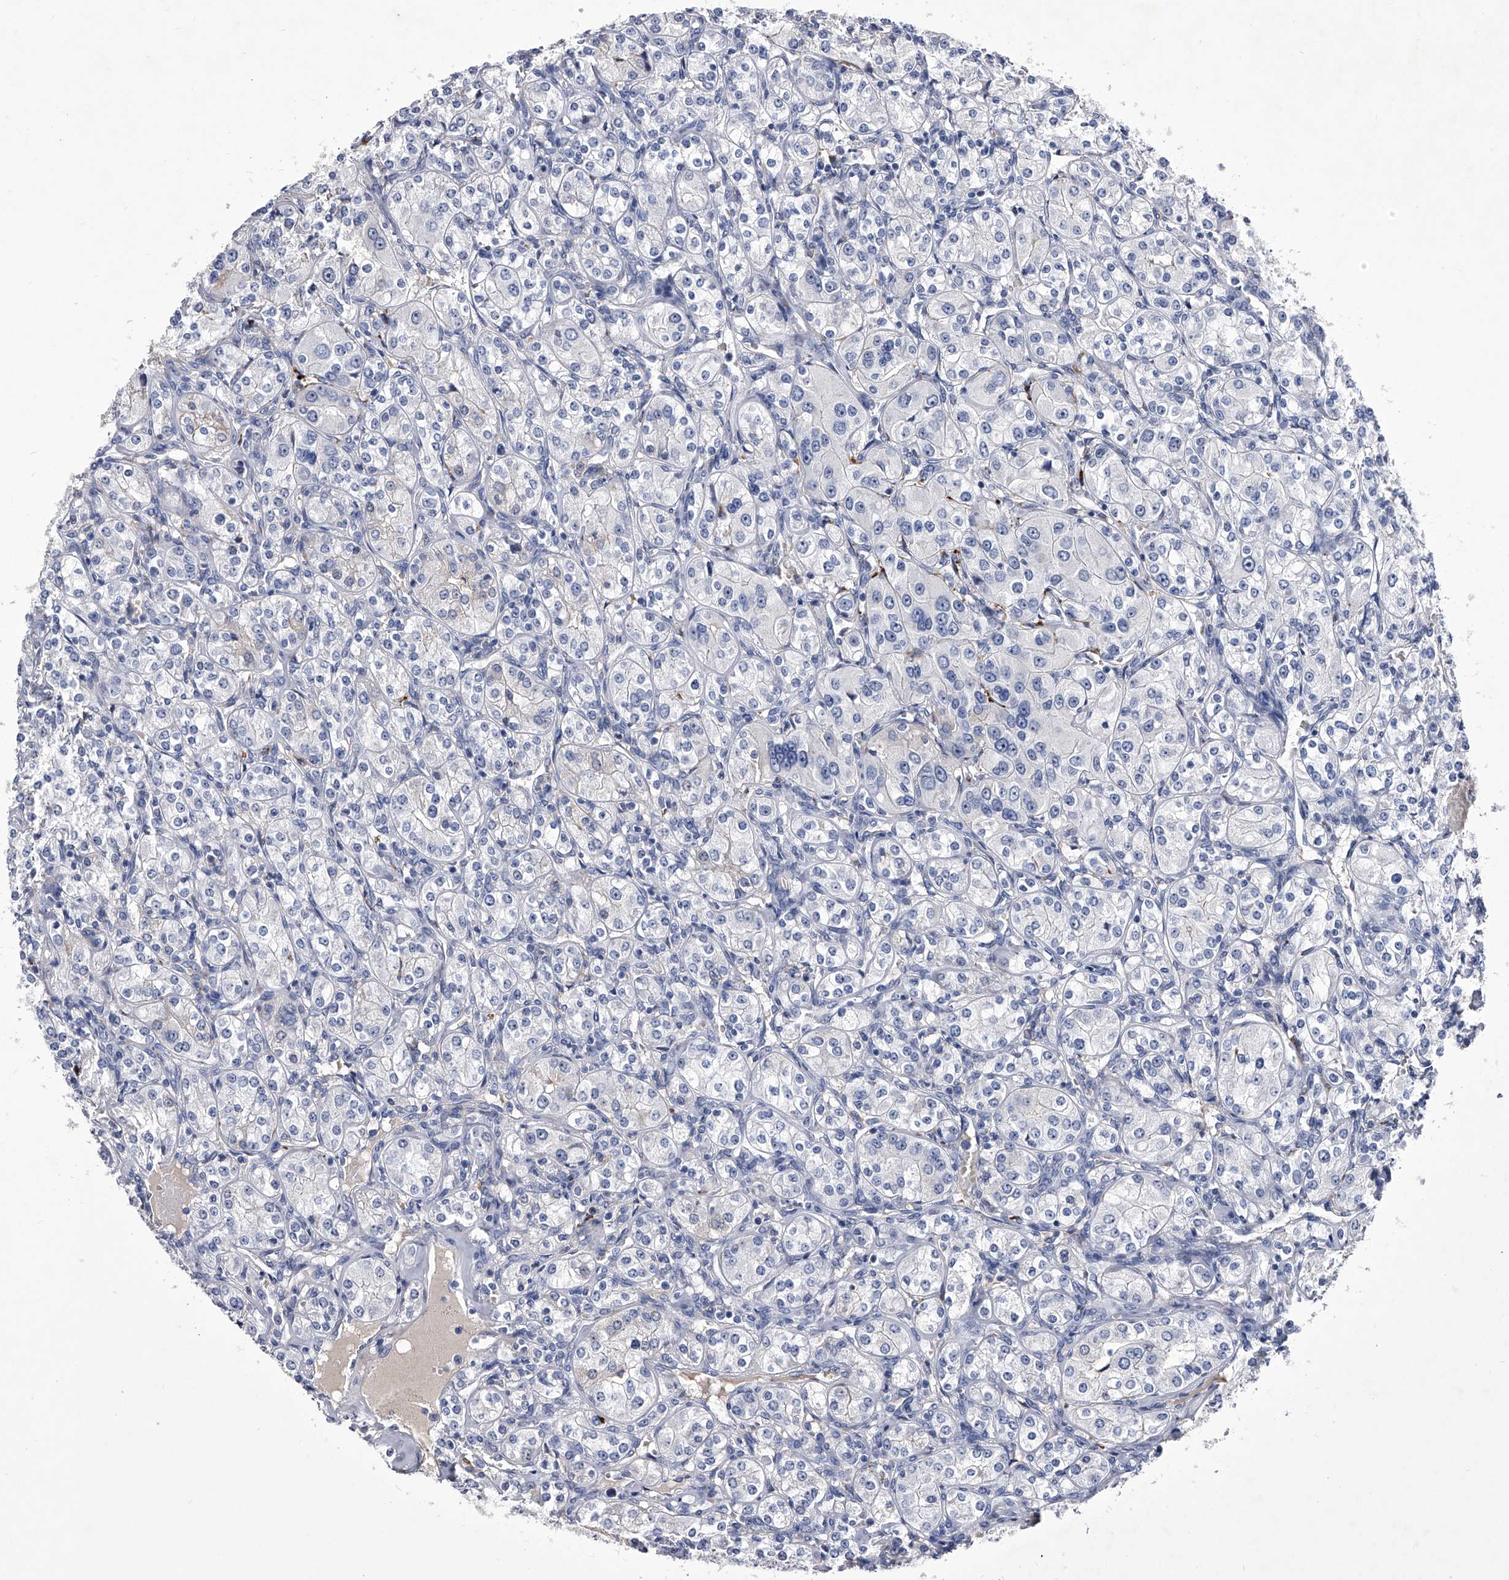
{"staining": {"intensity": "negative", "quantity": "none", "location": "none"}, "tissue": "renal cancer", "cell_type": "Tumor cells", "image_type": "cancer", "snomed": [{"axis": "morphology", "description": "Adenocarcinoma, NOS"}, {"axis": "topography", "description": "Kidney"}], "caption": "Tumor cells show no significant protein positivity in renal adenocarcinoma.", "gene": "CRISP2", "patient": {"sex": "male", "age": 77}}